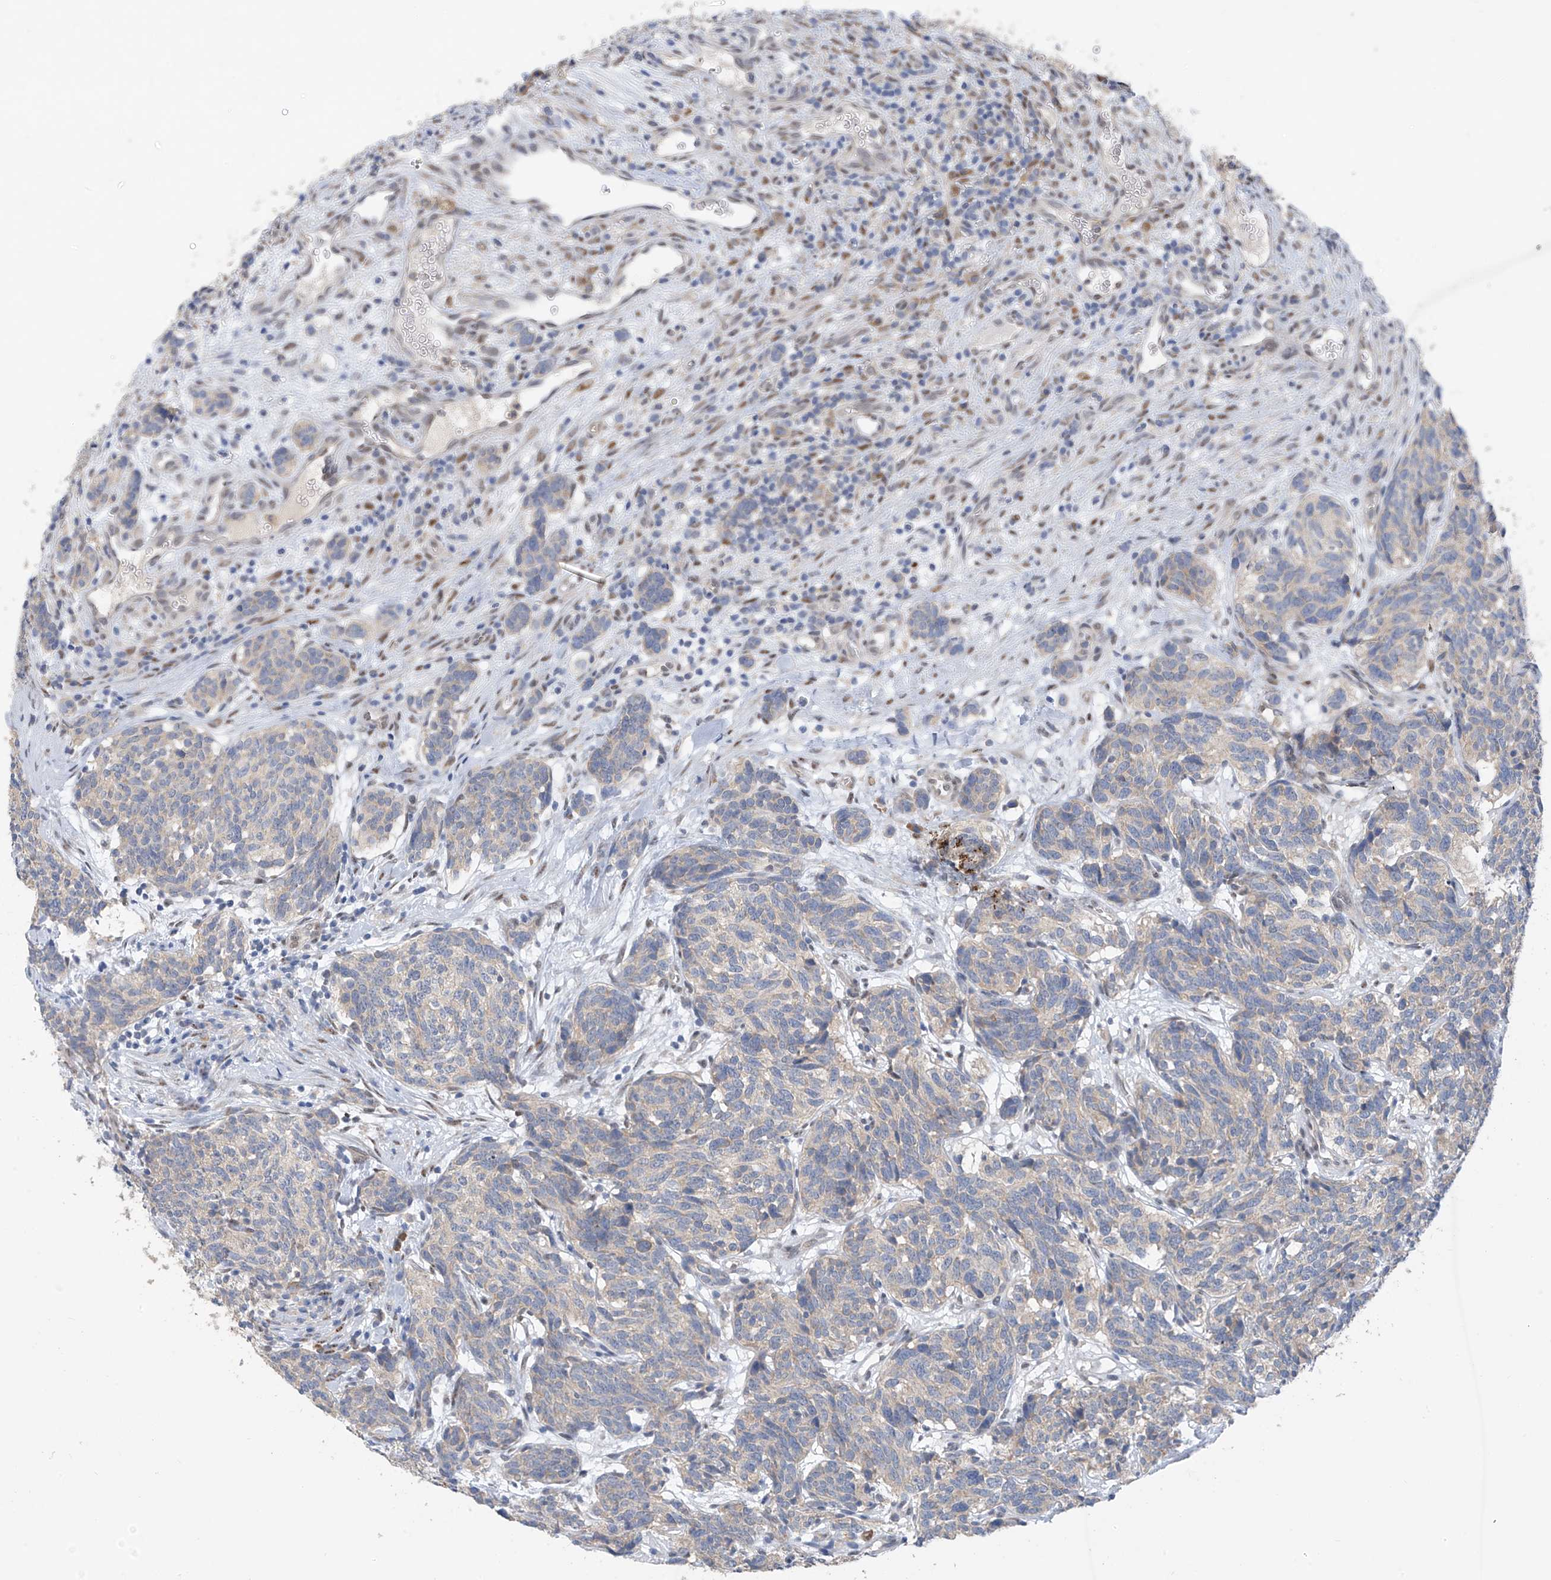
{"staining": {"intensity": "negative", "quantity": "none", "location": "none"}, "tissue": "carcinoid", "cell_type": "Tumor cells", "image_type": "cancer", "snomed": [{"axis": "morphology", "description": "Carcinoid, malignant, NOS"}, {"axis": "topography", "description": "Lung"}], "caption": "Tumor cells are negative for protein expression in human carcinoid.", "gene": "RPL4", "patient": {"sex": "female", "age": 46}}